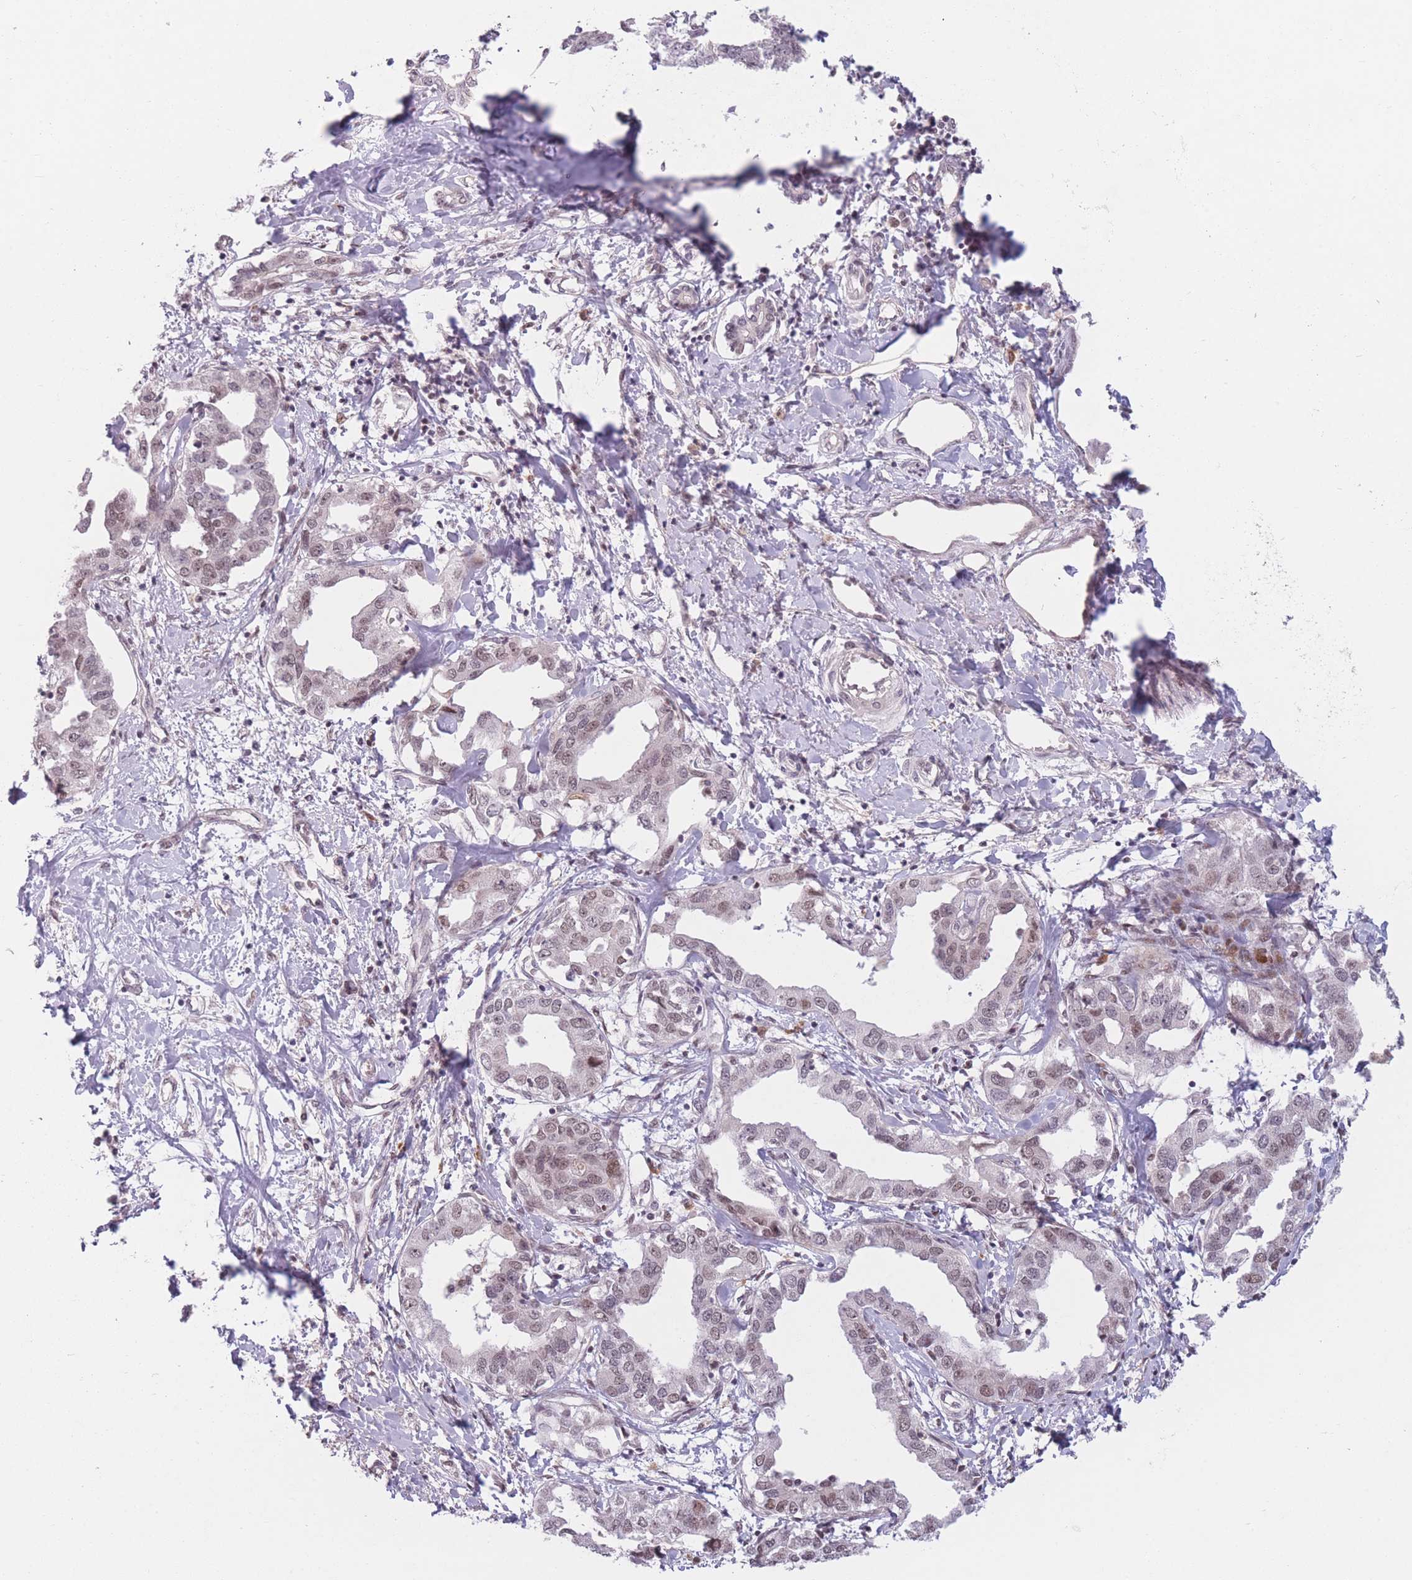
{"staining": {"intensity": "weak", "quantity": ">75%", "location": "nuclear"}, "tissue": "liver cancer", "cell_type": "Tumor cells", "image_type": "cancer", "snomed": [{"axis": "morphology", "description": "Cholangiocarcinoma"}, {"axis": "topography", "description": "Liver"}], "caption": "Liver cholangiocarcinoma stained for a protein (brown) demonstrates weak nuclear positive staining in about >75% of tumor cells.", "gene": "SUPT6H", "patient": {"sex": "male", "age": 59}}